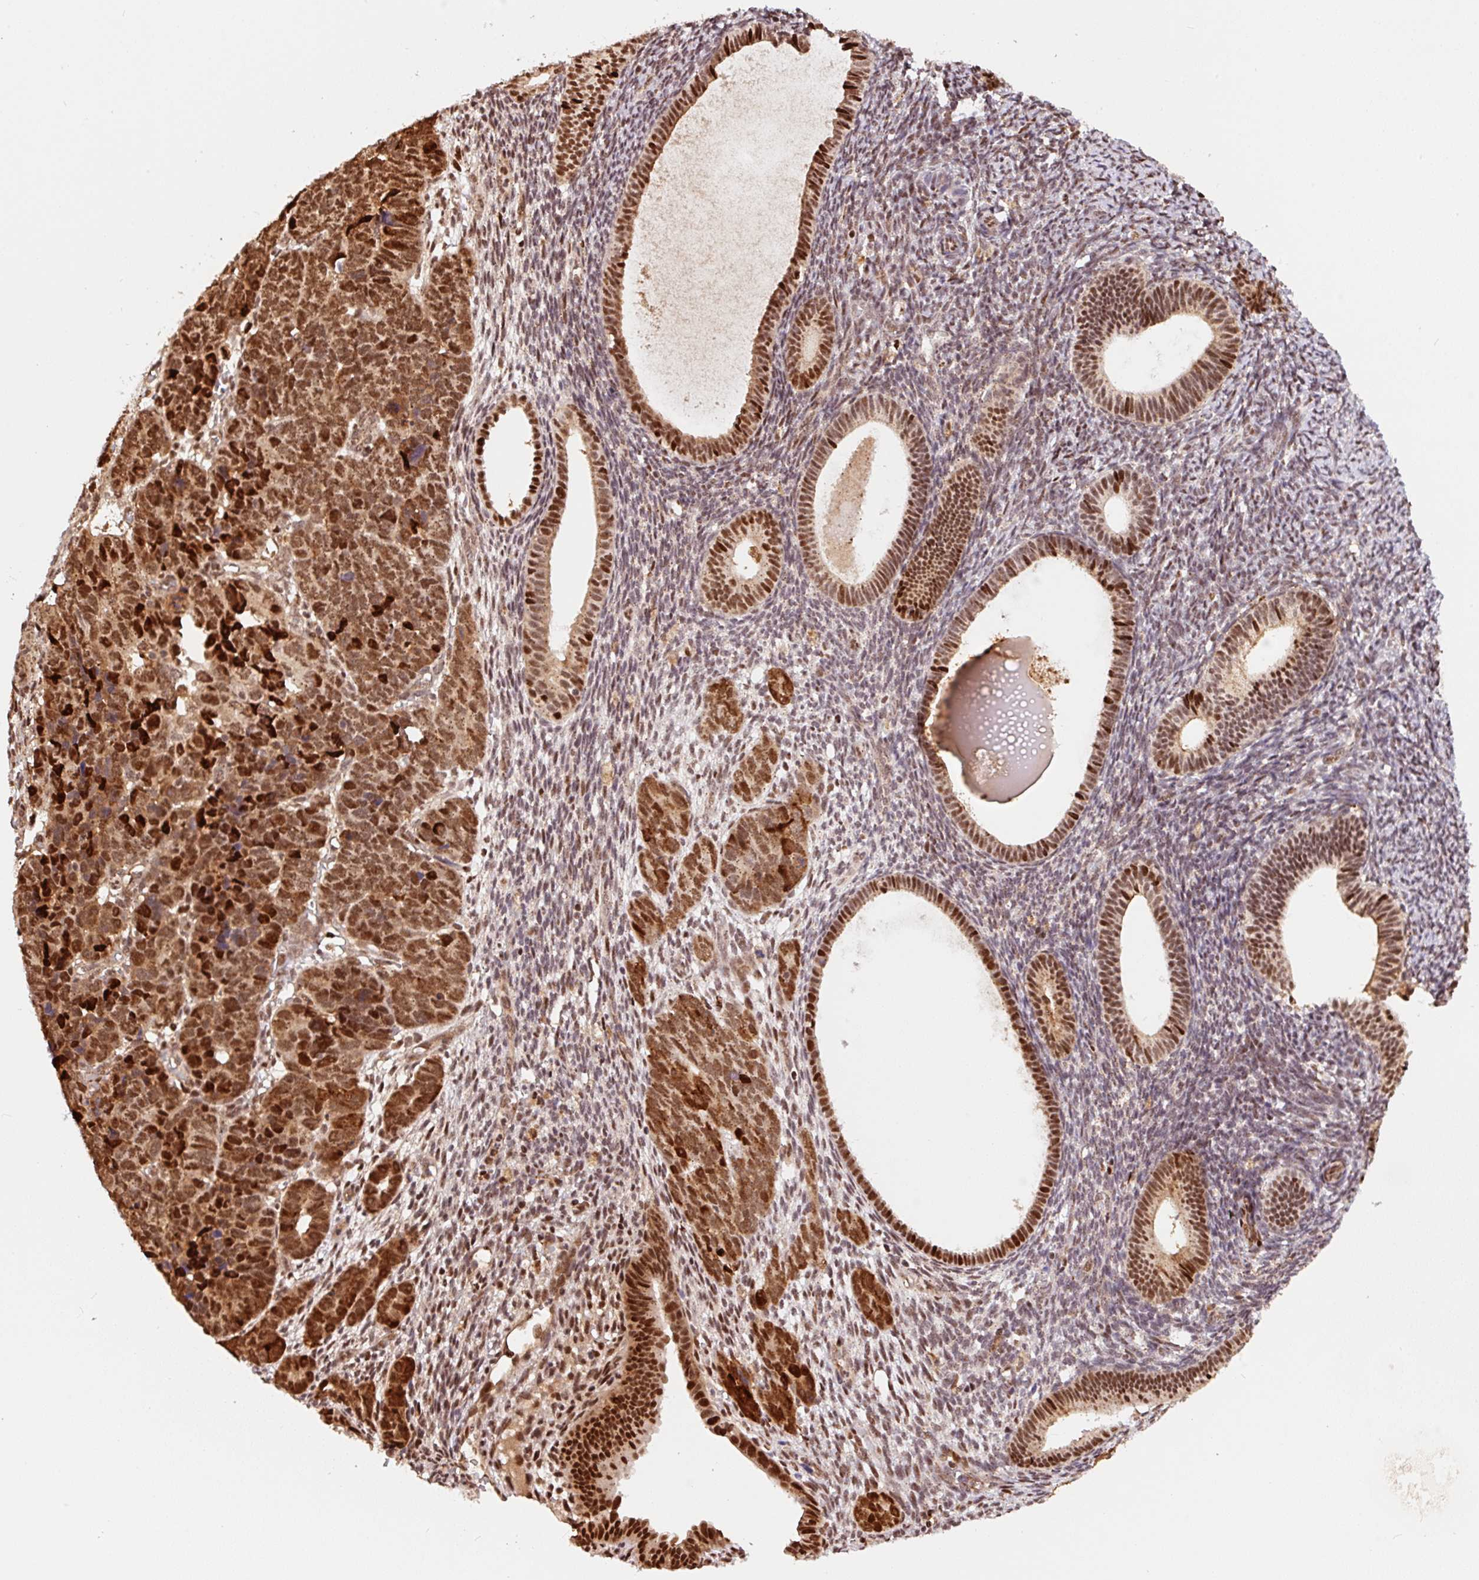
{"staining": {"intensity": "strong", "quantity": ">75%", "location": "cytoplasmic/membranous,nuclear"}, "tissue": "endometrial cancer", "cell_type": "Tumor cells", "image_type": "cancer", "snomed": [{"axis": "morphology", "description": "Adenocarcinoma, NOS"}, {"axis": "topography", "description": "Endometrium"}], "caption": "Endometrial adenocarcinoma was stained to show a protein in brown. There is high levels of strong cytoplasmic/membranous and nuclear positivity in approximately >75% of tumor cells. (Stains: DAB in brown, nuclei in blue, Microscopy: brightfield microscopy at high magnification).", "gene": "GPR139", "patient": {"sex": "female", "age": 82}}